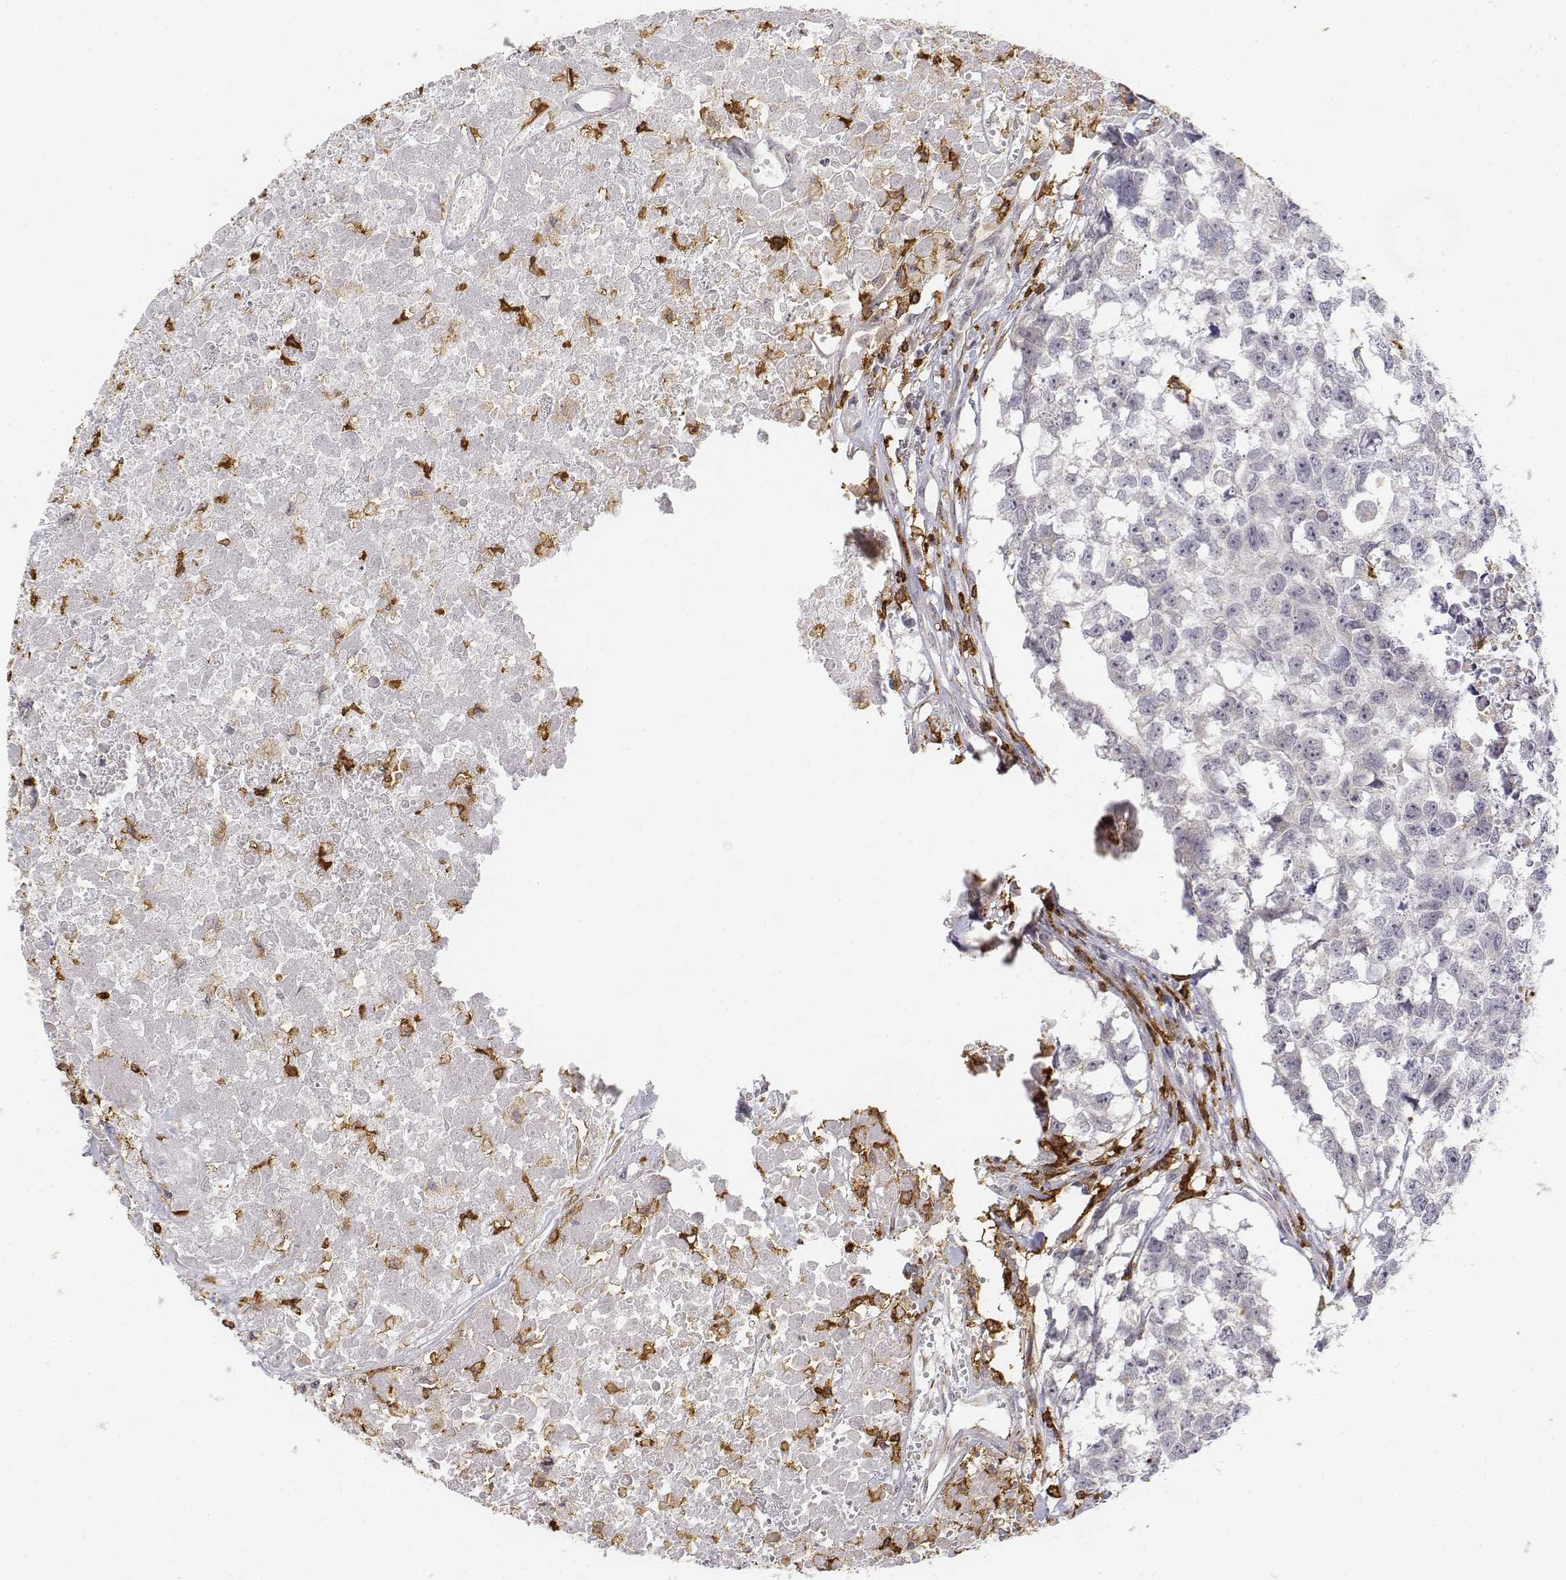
{"staining": {"intensity": "negative", "quantity": "none", "location": "none"}, "tissue": "testis cancer", "cell_type": "Tumor cells", "image_type": "cancer", "snomed": [{"axis": "morphology", "description": "Carcinoma, Embryonal, NOS"}, {"axis": "morphology", "description": "Teratoma, malignant, NOS"}, {"axis": "topography", "description": "Testis"}], "caption": "Photomicrograph shows no protein positivity in tumor cells of testis cancer tissue. (DAB IHC with hematoxylin counter stain).", "gene": "CD14", "patient": {"sex": "male", "age": 44}}